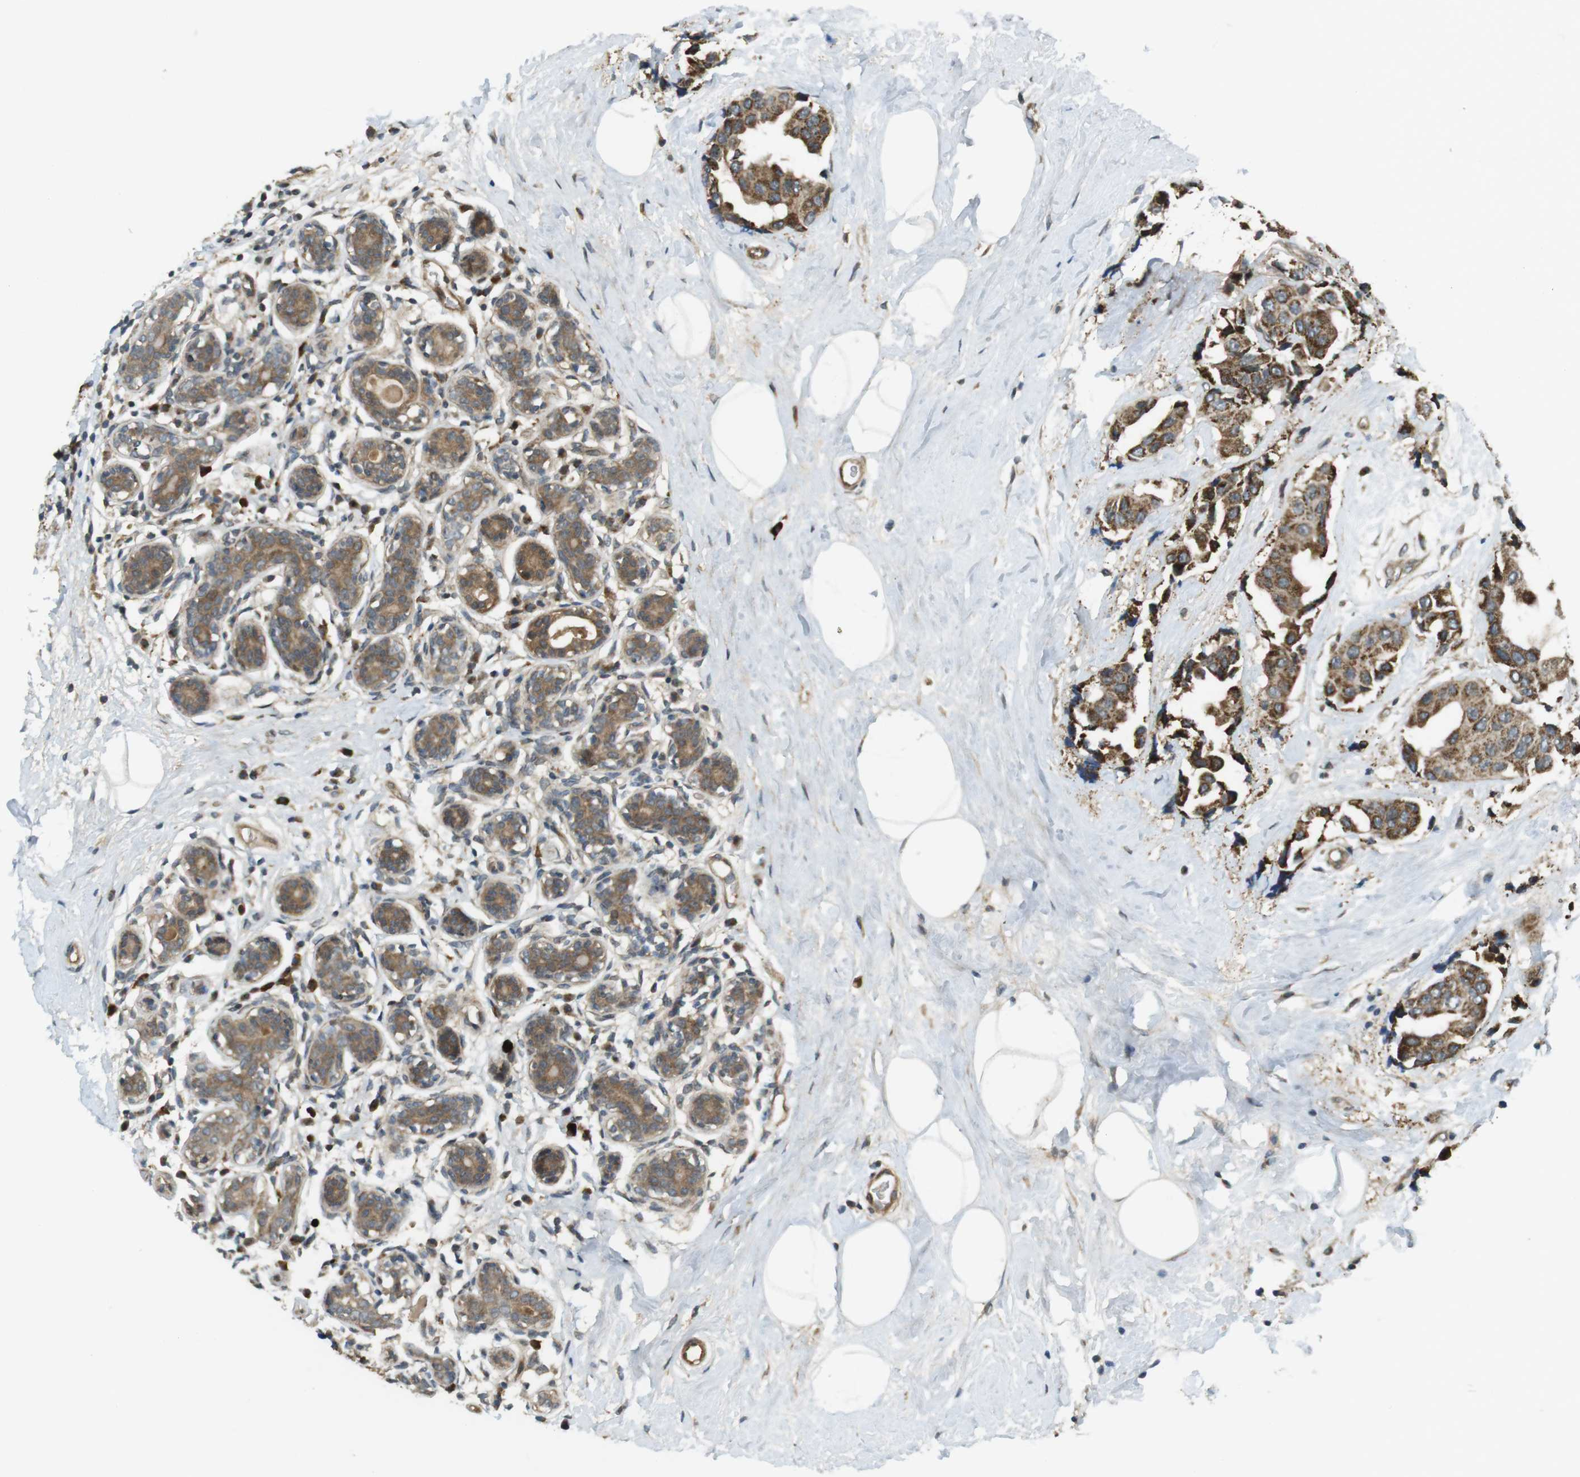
{"staining": {"intensity": "moderate", "quantity": ">75%", "location": "cytoplasmic/membranous"}, "tissue": "breast cancer", "cell_type": "Tumor cells", "image_type": "cancer", "snomed": [{"axis": "morphology", "description": "Normal tissue, NOS"}, {"axis": "morphology", "description": "Duct carcinoma"}, {"axis": "topography", "description": "Breast"}], "caption": "Invasive ductal carcinoma (breast) stained with DAB (3,3'-diaminobenzidine) immunohistochemistry reveals medium levels of moderate cytoplasmic/membranous positivity in about >75% of tumor cells. (brown staining indicates protein expression, while blue staining denotes nuclei).", "gene": "IFFO2", "patient": {"sex": "female", "age": 39}}